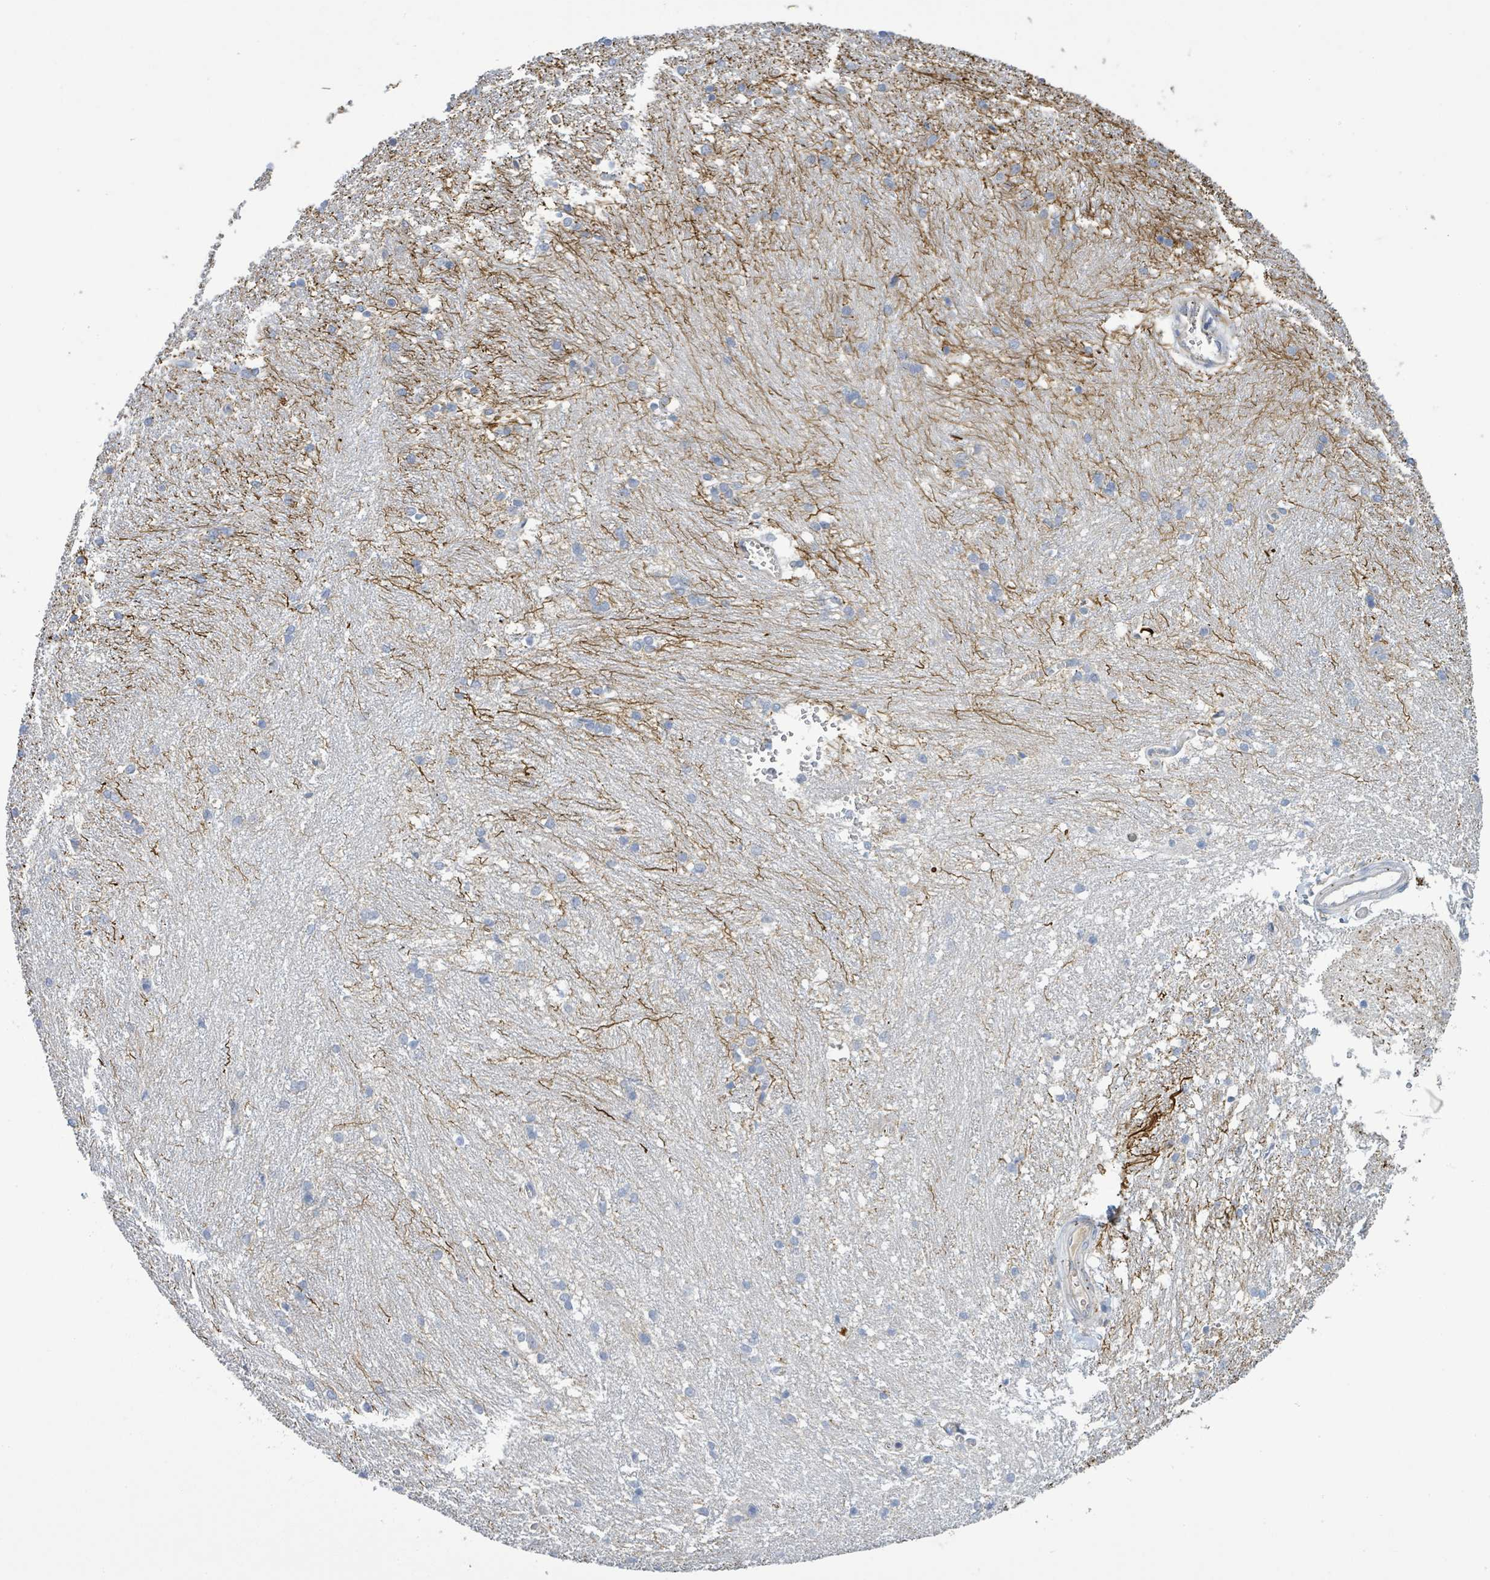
{"staining": {"intensity": "moderate", "quantity": "<25%", "location": "cytoplasmic/membranous"}, "tissue": "caudate", "cell_type": "Glial cells", "image_type": "normal", "snomed": [{"axis": "morphology", "description": "Normal tissue, NOS"}, {"axis": "topography", "description": "Lateral ventricle wall"}], "caption": "Caudate stained with DAB immunohistochemistry demonstrates low levels of moderate cytoplasmic/membranous expression in about <25% of glial cells. The staining is performed using DAB (3,3'-diaminobenzidine) brown chromogen to label protein expression. The nuclei are counter-stained blue using hematoxylin.", "gene": "CFAP210", "patient": {"sex": "male", "age": 37}}